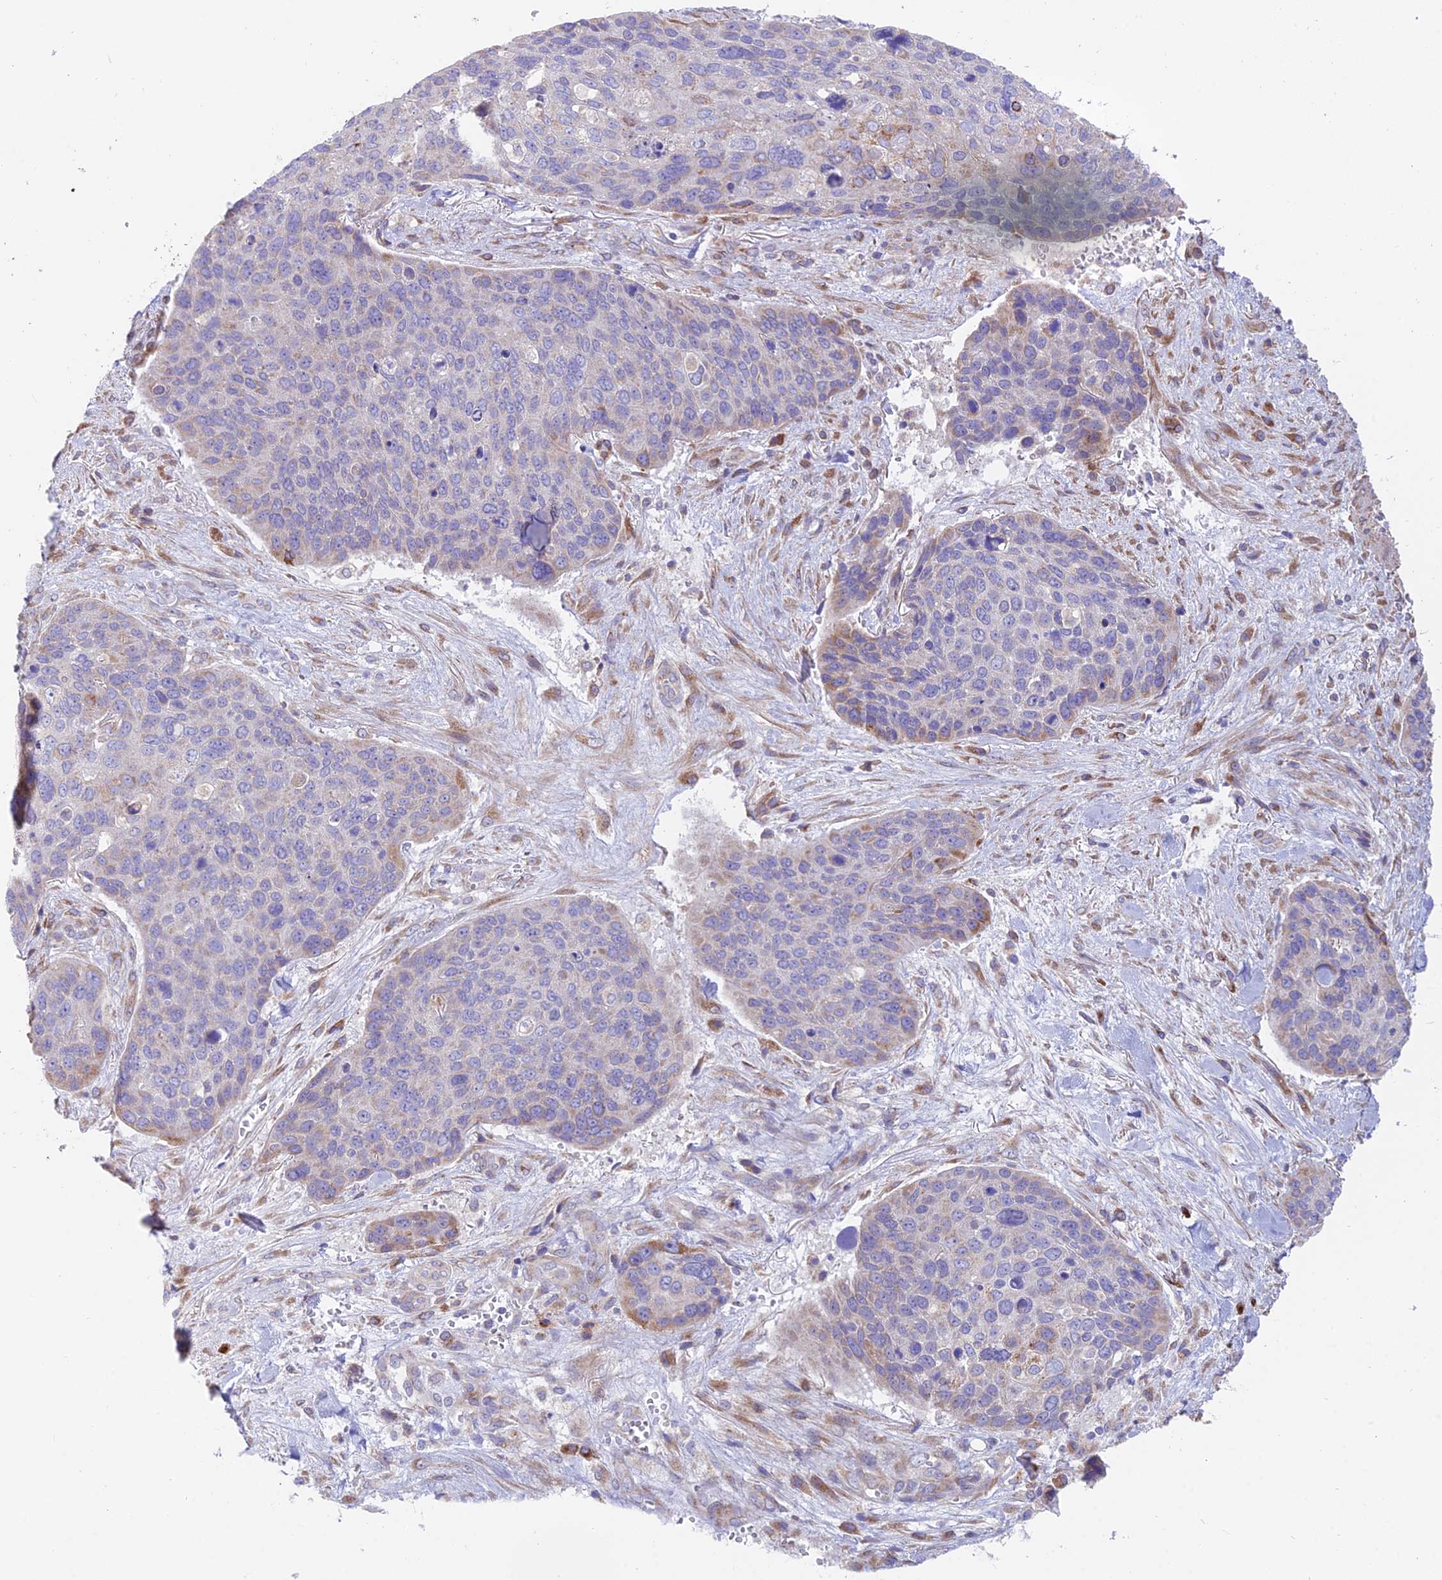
{"staining": {"intensity": "strong", "quantity": "<25%", "location": "cytoplasmic/membranous"}, "tissue": "skin cancer", "cell_type": "Tumor cells", "image_type": "cancer", "snomed": [{"axis": "morphology", "description": "Basal cell carcinoma"}, {"axis": "topography", "description": "Skin"}], "caption": "This micrograph demonstrates skin cancer (basal cell carcinoma) stained with IHC to label a protein in brown. The cytoplasmic/membranous of tumor cells show strong positivity for the protein. Nuclei are counter-stained blue.", "gene": "TBC1D20", "patient": {"sex": "female", "age": 74}}